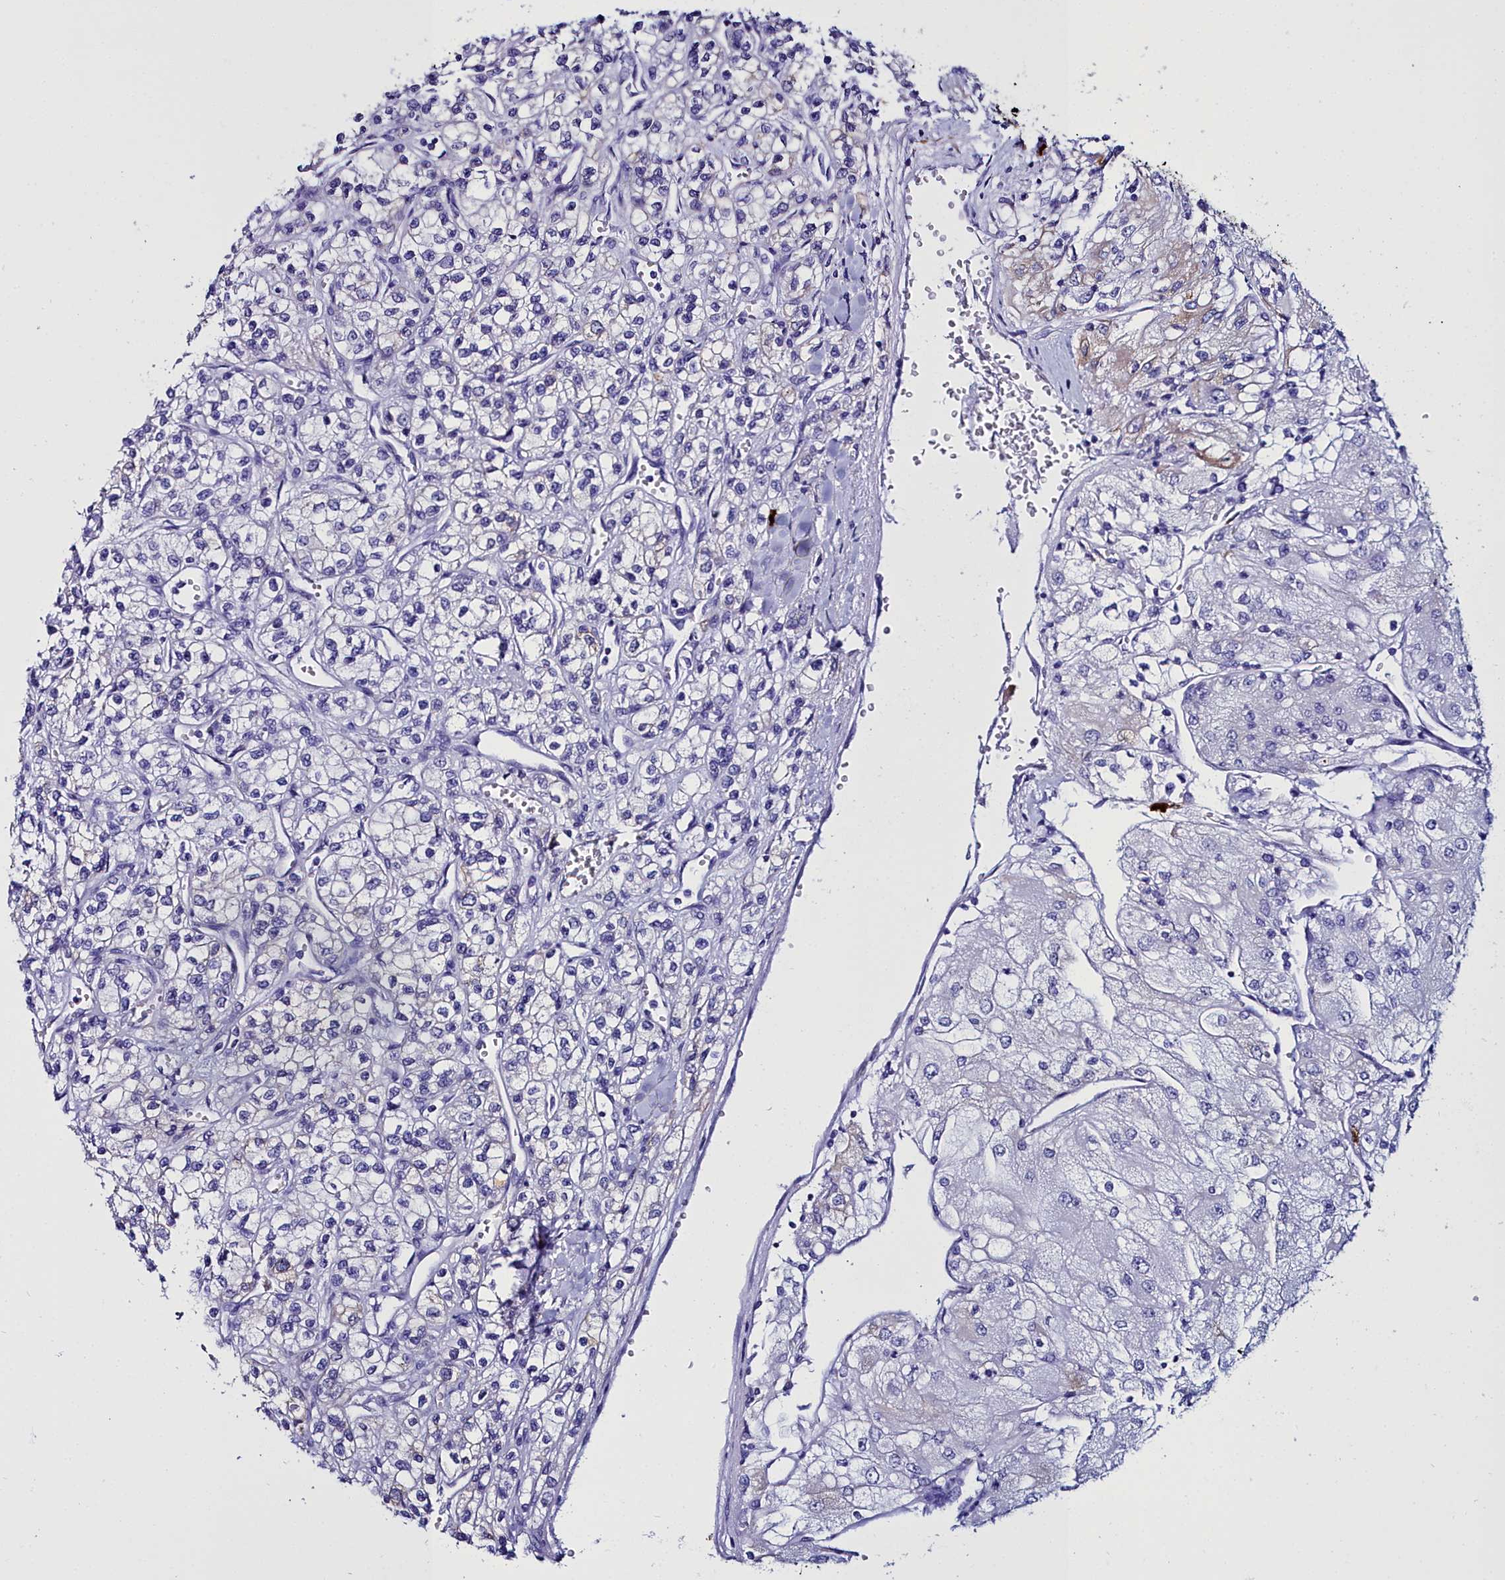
{"staining": {"intensity": "weak", "quantity": "<25%", "location": "cytoplasmic/membranous"}, "tissue": "renal cancer", "cell_type": "Tumor cells", "image_type": "cancer", "snomed": [{"axis": "morphology", "description": "Adenocarcinoma, NOS"}, {"axis": "topography", "description": "Kidney"}], "caption": "The histopathology image exhibits no significant positivity in tumor cells of adenocarcinoma (renal).", "gene": "TXNDC5", "patient": {"sex": "male", "age": 80}}